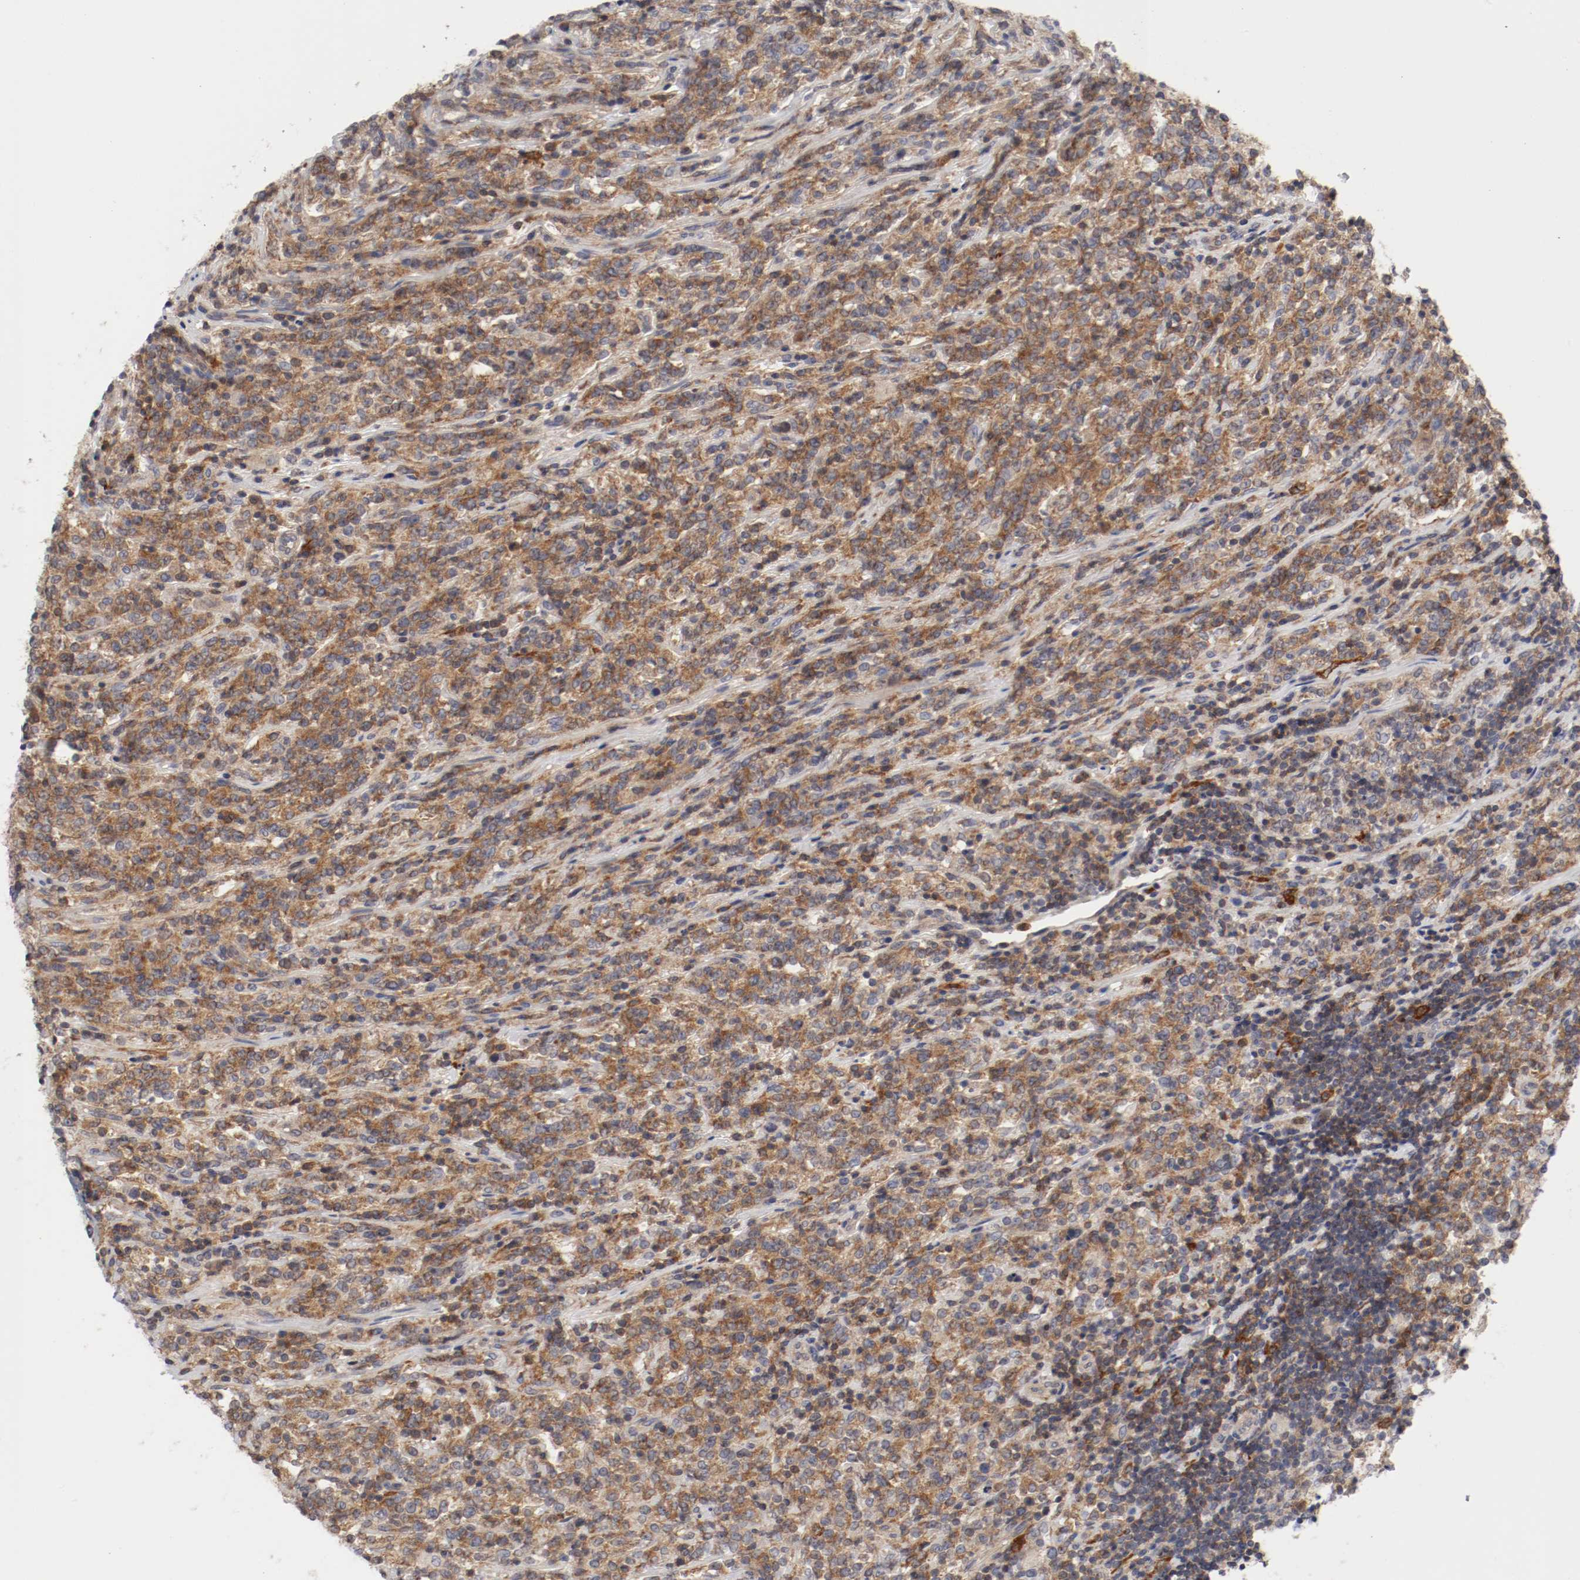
{"staining": {"intensity": "moderate", "quantity": ">75%", "location": "cytoplasmic/membranous"}, "tissue": "lymphoma", "cell_type": "Tumor cells", "image_type": "cancer", "snomed": [{"axis": "morphology", "description": "Malignant lymphoma, non-Hodgkin's type, High grade"}, {"axis": "topography", "description": "Soft tissue"}], "caption": "An image showing moderate cytoplasmic/membranous positivity in approximately >75% of tumor cells in high-grade malignant lymphoma, non-Hodgkin's type, as visualized by brown immunohistochemical staining.", "gene": "CBL", "patient": {"sex": "male", "age": 18}}